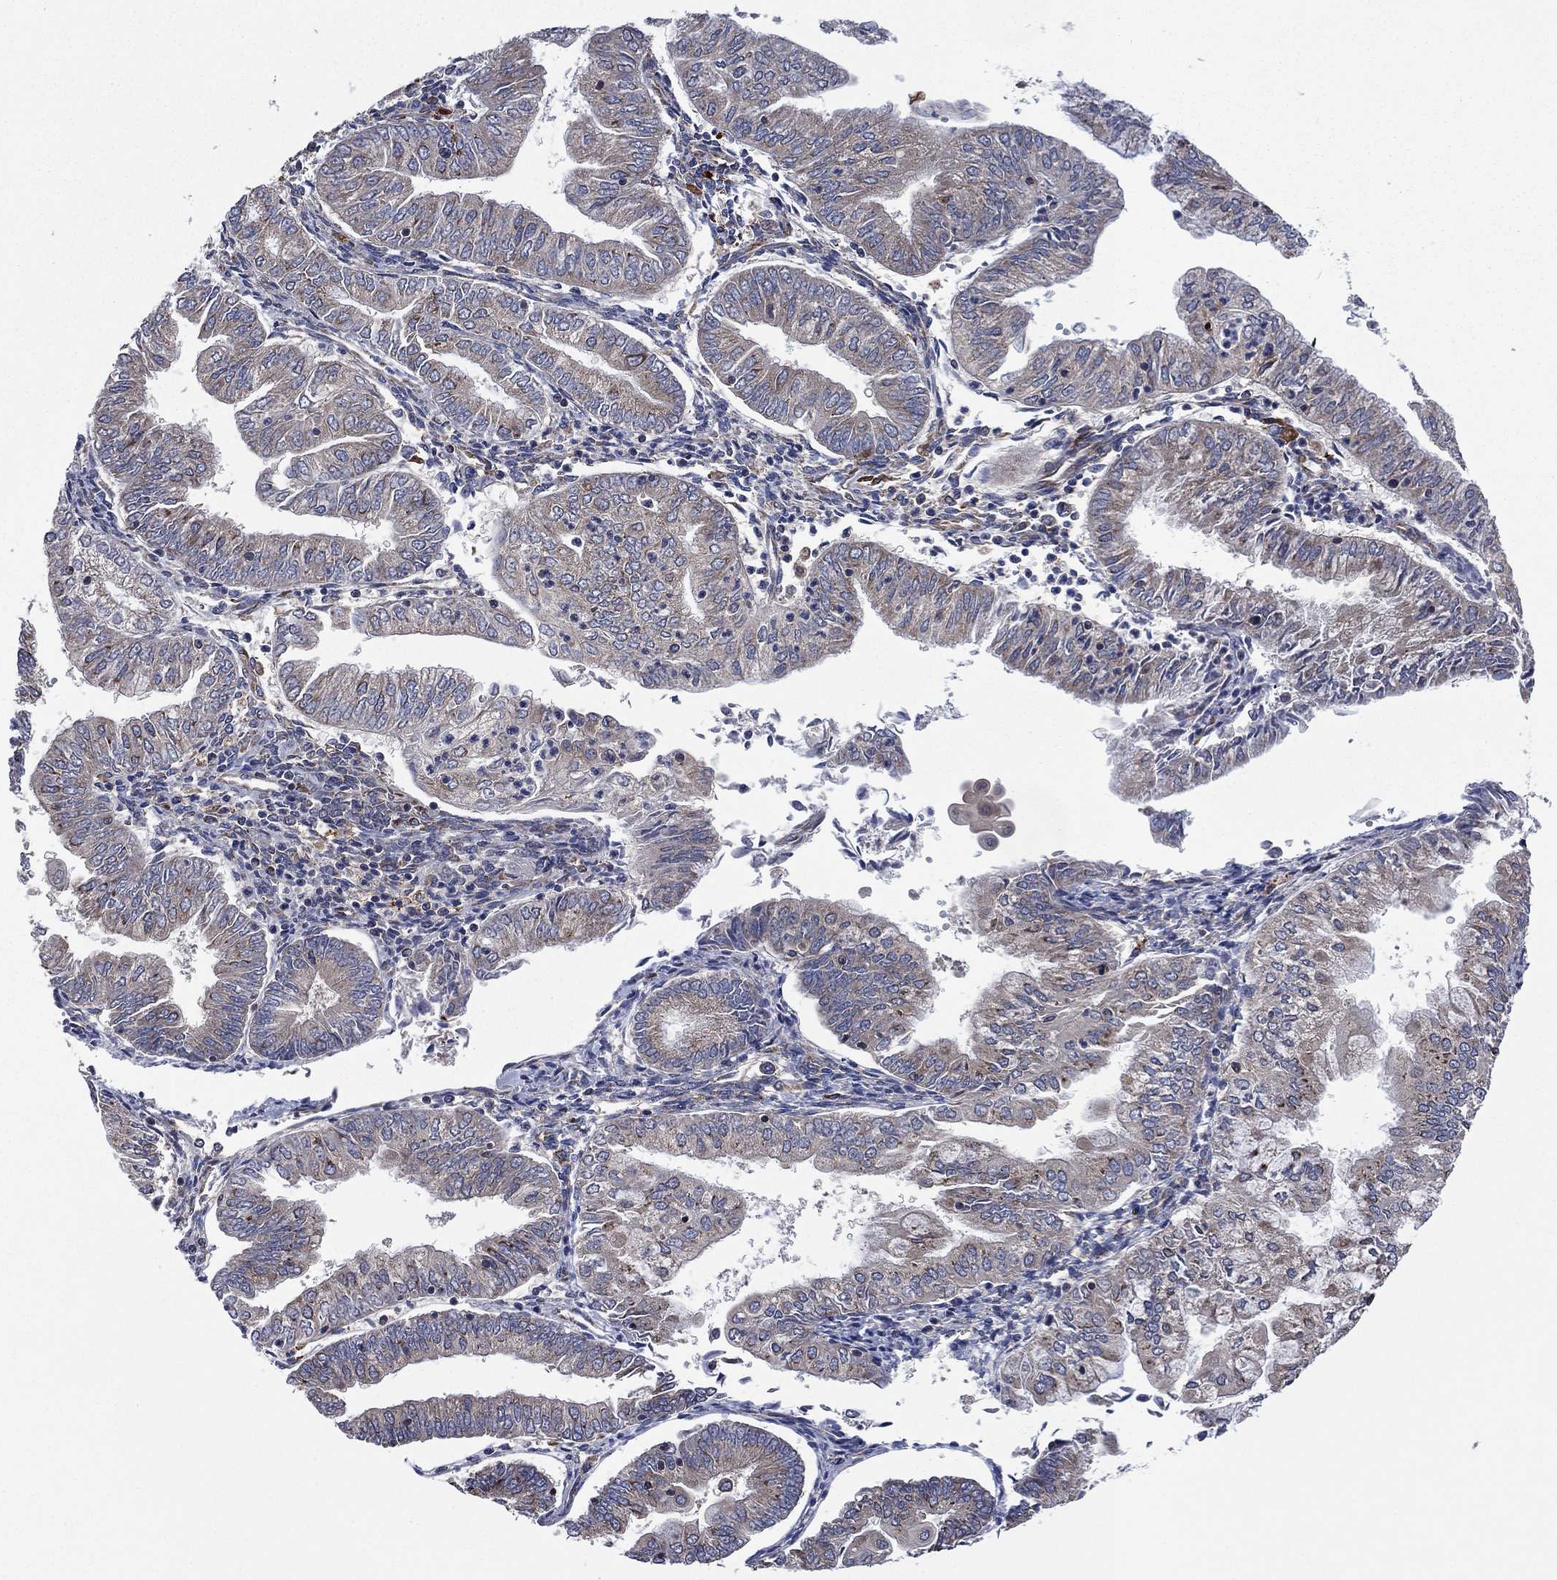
{"staining": {"intensity": "weak", "quantity": "<25%", "location": "cytoplasmic/membranous"}, "tissue": "endometrial cancer", "cell_type": "Tumor cells", "image_type": "cancer", "snomed": [{"axis": "morphology", "description": "Adenocarcinoma, NOS"}, {"axis": "topography", "description": "Endometrium"}], "caption": "There is no significant positivity in tumor cells of endometrial cancer.", "gene": "C2orf76", "patient": {"sex": "female", "age": 55}}